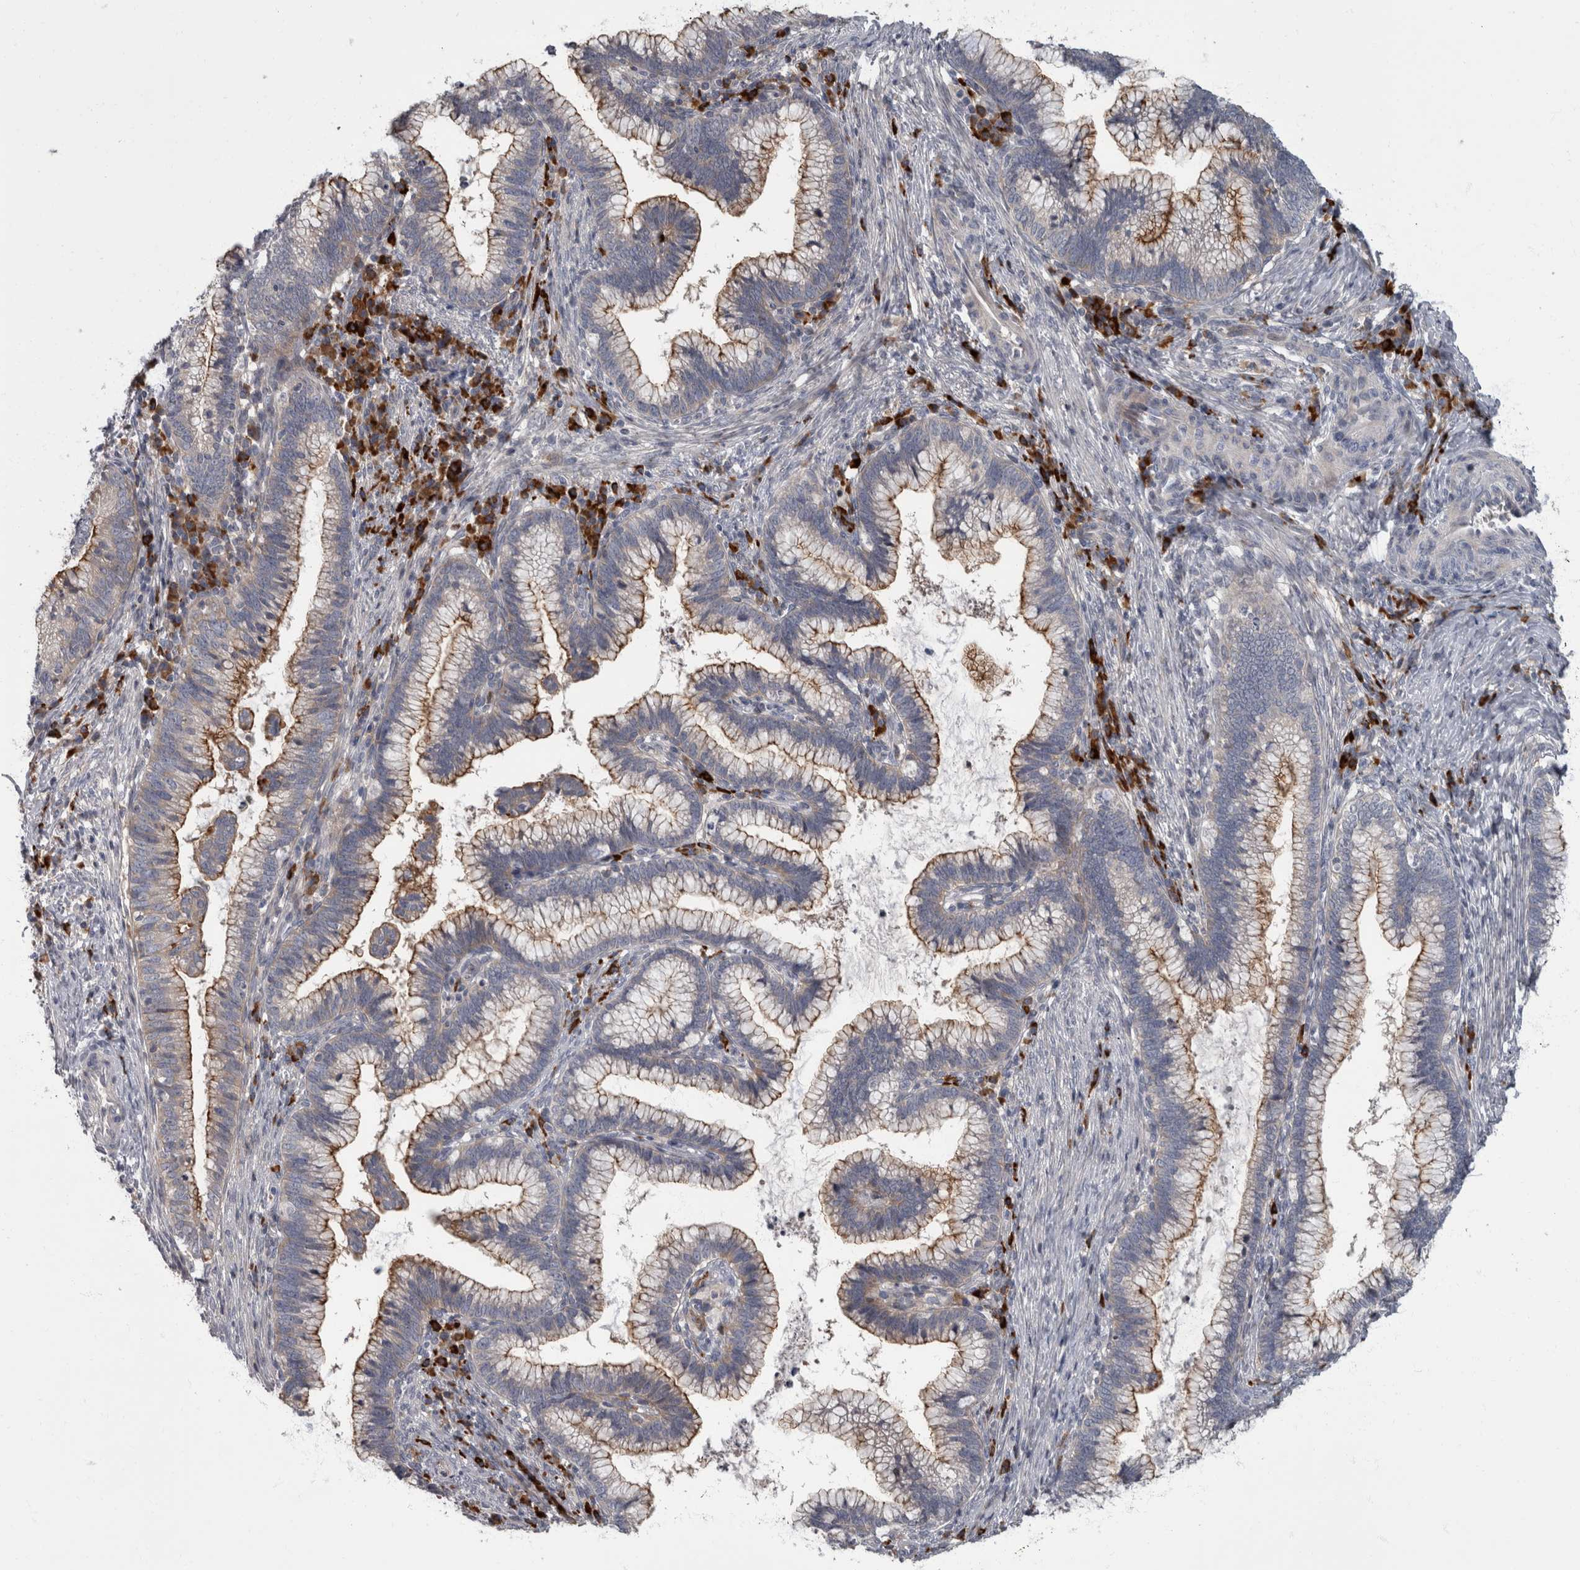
{"staining": {"intensity": "moderate", "quantity": "25%-75%", "location": "cytoplasmic/membranous"}, "tissue": "cervical cancer", "cell_type": "Tumor cells", "image_type": "cancer", "snomed": [{"axis": "morphology", "description": "Adenocarcinoma, NOS"}, {"axis": "topography", "description": "Cervix"}], "caption": "An image of human cervical cancer stained for a protein reveals moderate cytoplasmic/membranous brown staining in tumor cells.", "gene": "CDC42BPG", "patient": {"sex": "female", "age": 36}}